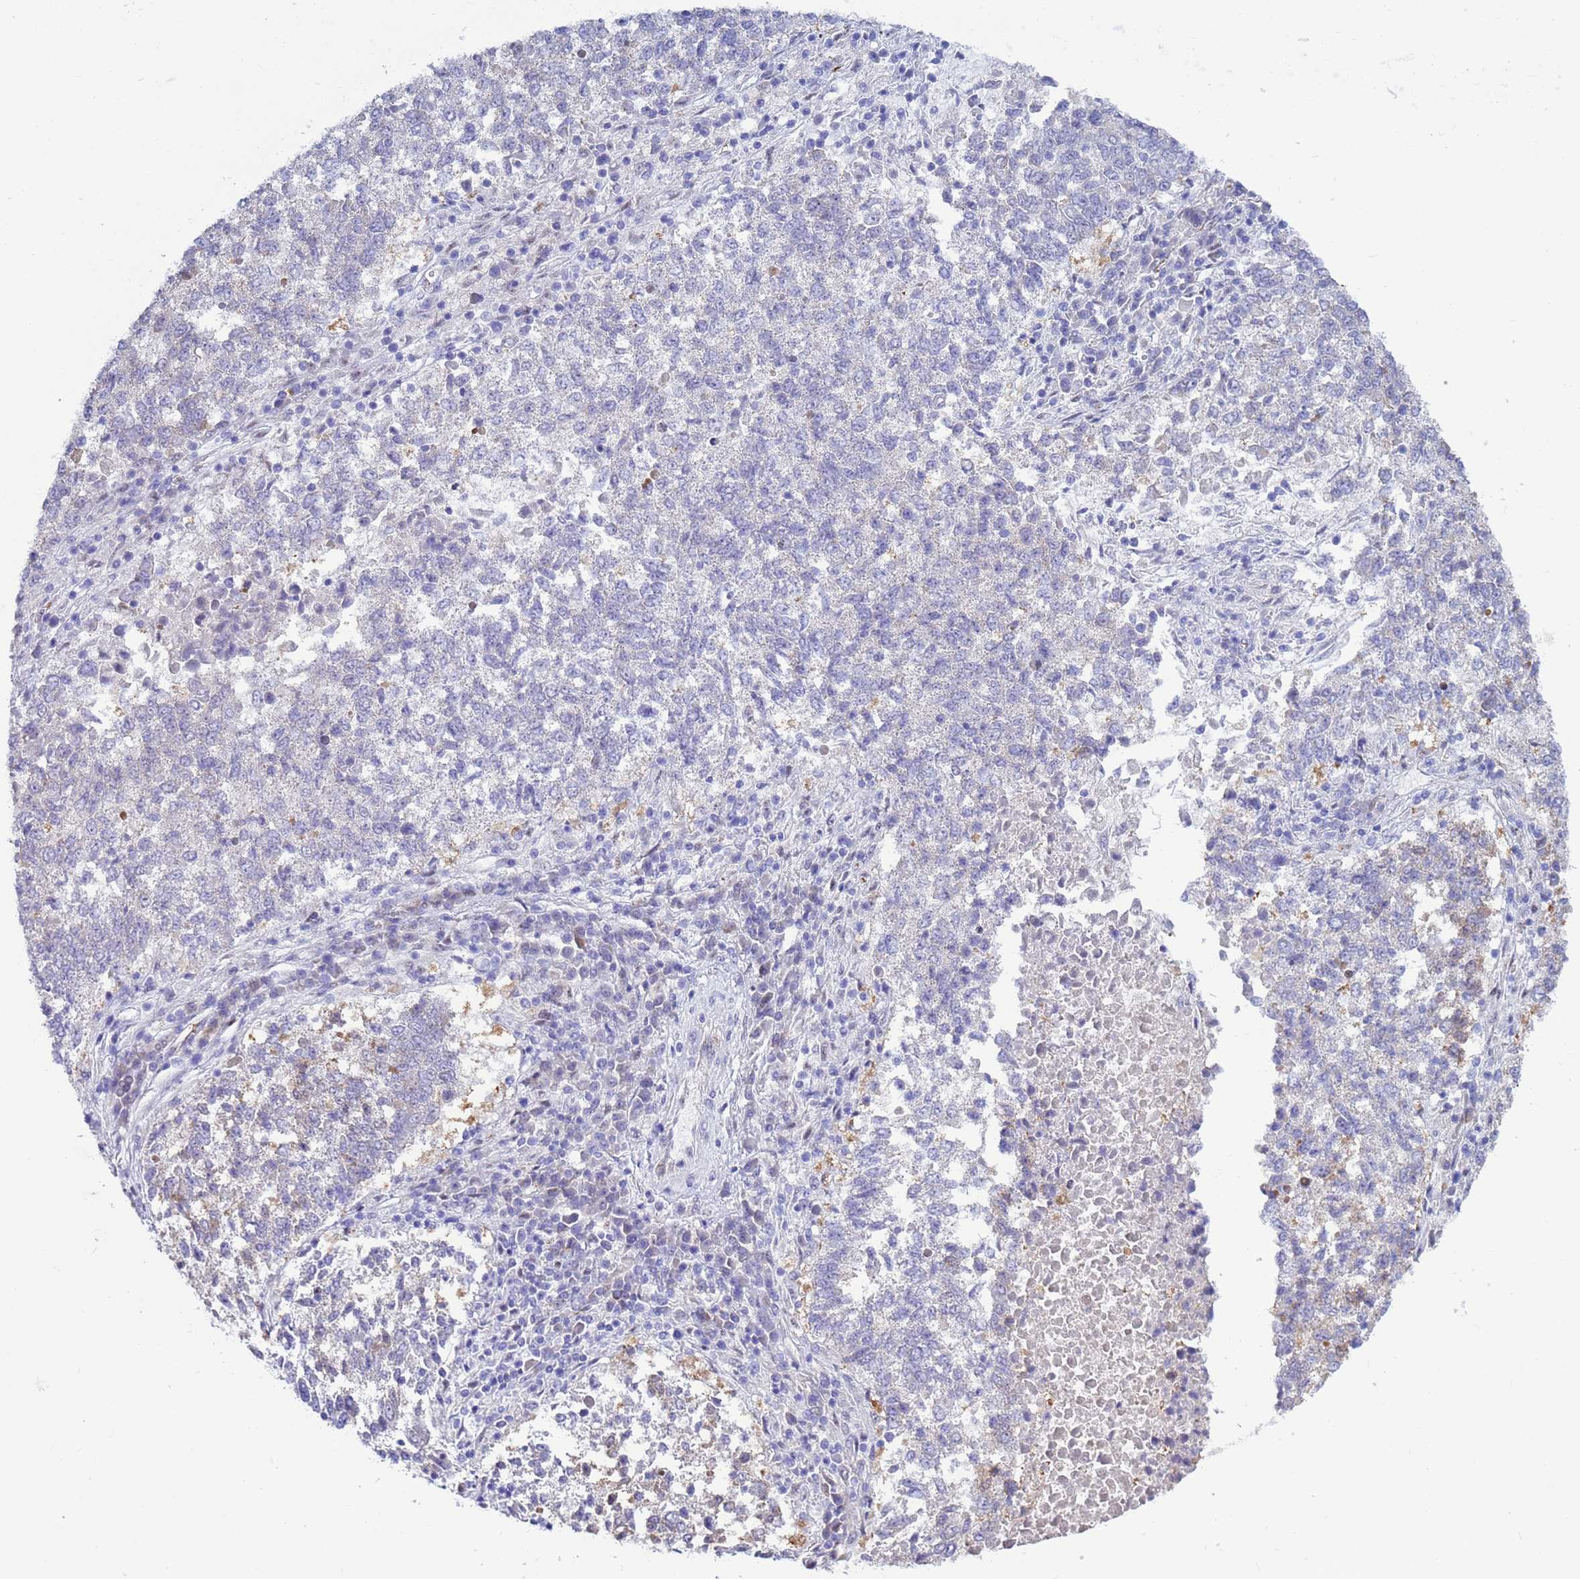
{"staining": {"intensity": "negative", "quantity": "none", "location": "none"}, "tissue": "lung cancer", "cell_type": "Tumor cells", "image_type": "cancer", "snomed": [{"axis": "morphology", "description": "Squamous cell carcinoma, NOS"}, {"axis": "topography", "description": "Lung"}], "caption": "IHC image of neoplastic tissue: lung squamous cell carcinoma stained with DAB (3,3'-diaminobenzidine) displays no significant protein expression in tumor cells.", "gene": "SLC25A37", "patient": {"sex": "male", "age": 73}}